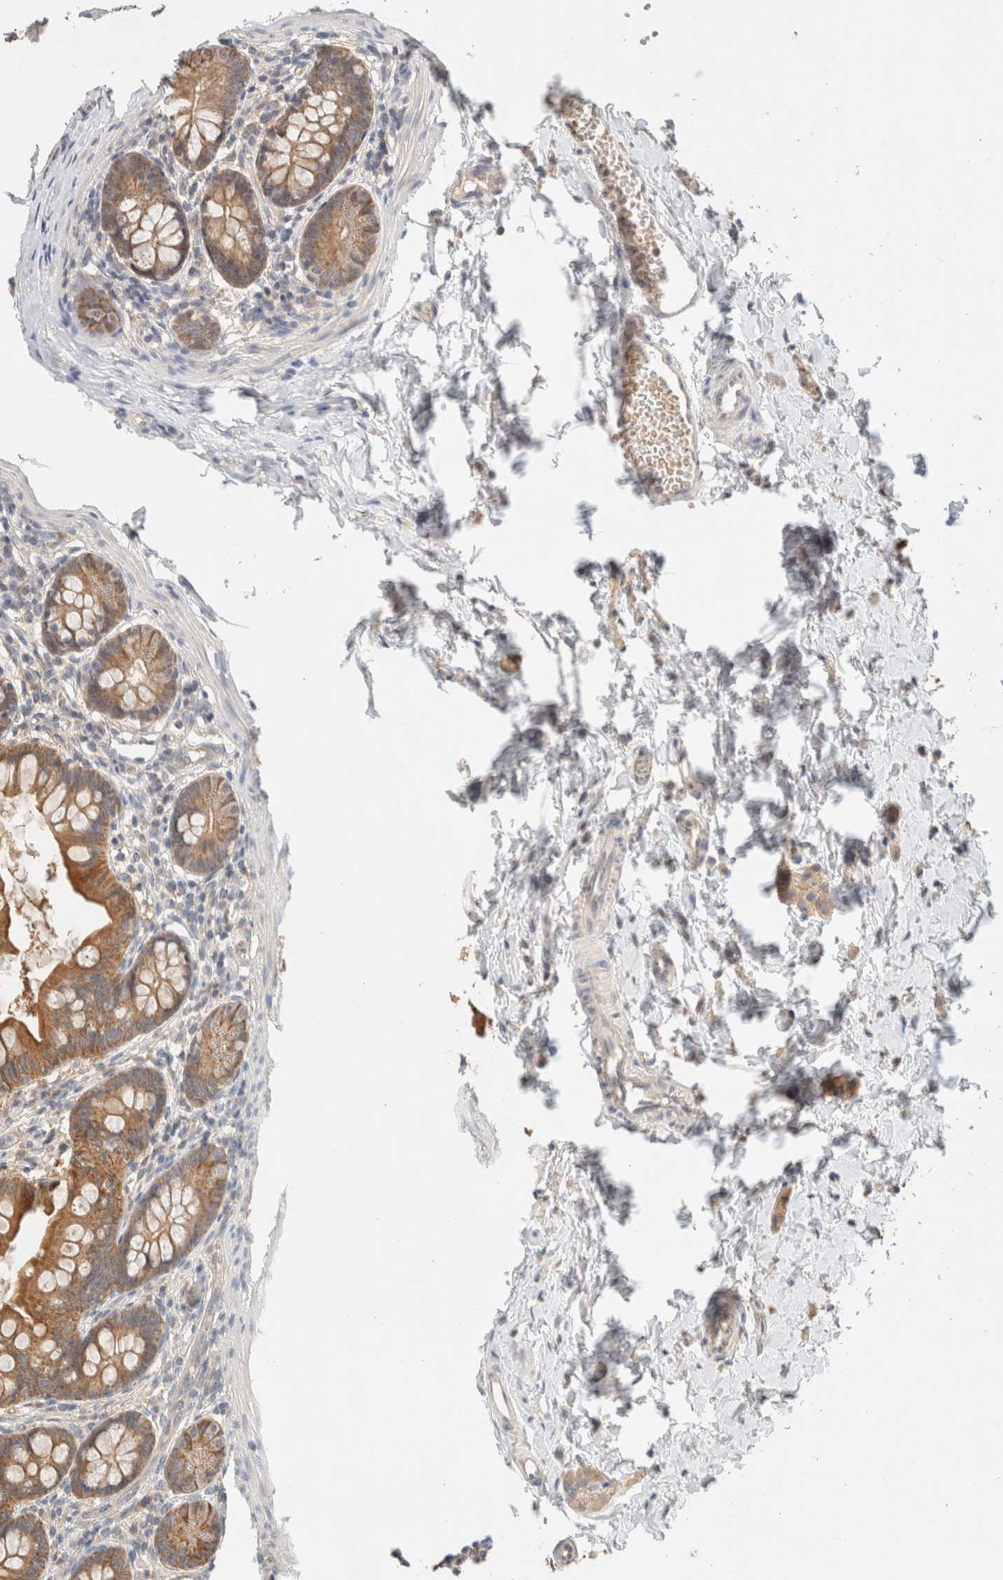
{"staining": {"intensity": "strong", "quantity": ">75%", "location": "cytoplasmic/membranous"}, "tissue": "small intestine", "cell_type": "Glandular cells", "image_type": "normal", "snomed": [{"axis": "morphology", "description": "Normal tissue, NOS"}, {"axis": "topography", "description": "Small intestine"}], "caption": "Brown immunohistochemical staining in benign human small intestine demonstrates strong cytoplasmic/membranous expression in approximately >75% of glandular cells.", "gene": "CA13", "patient": {"sex": "male", "age": 7}}